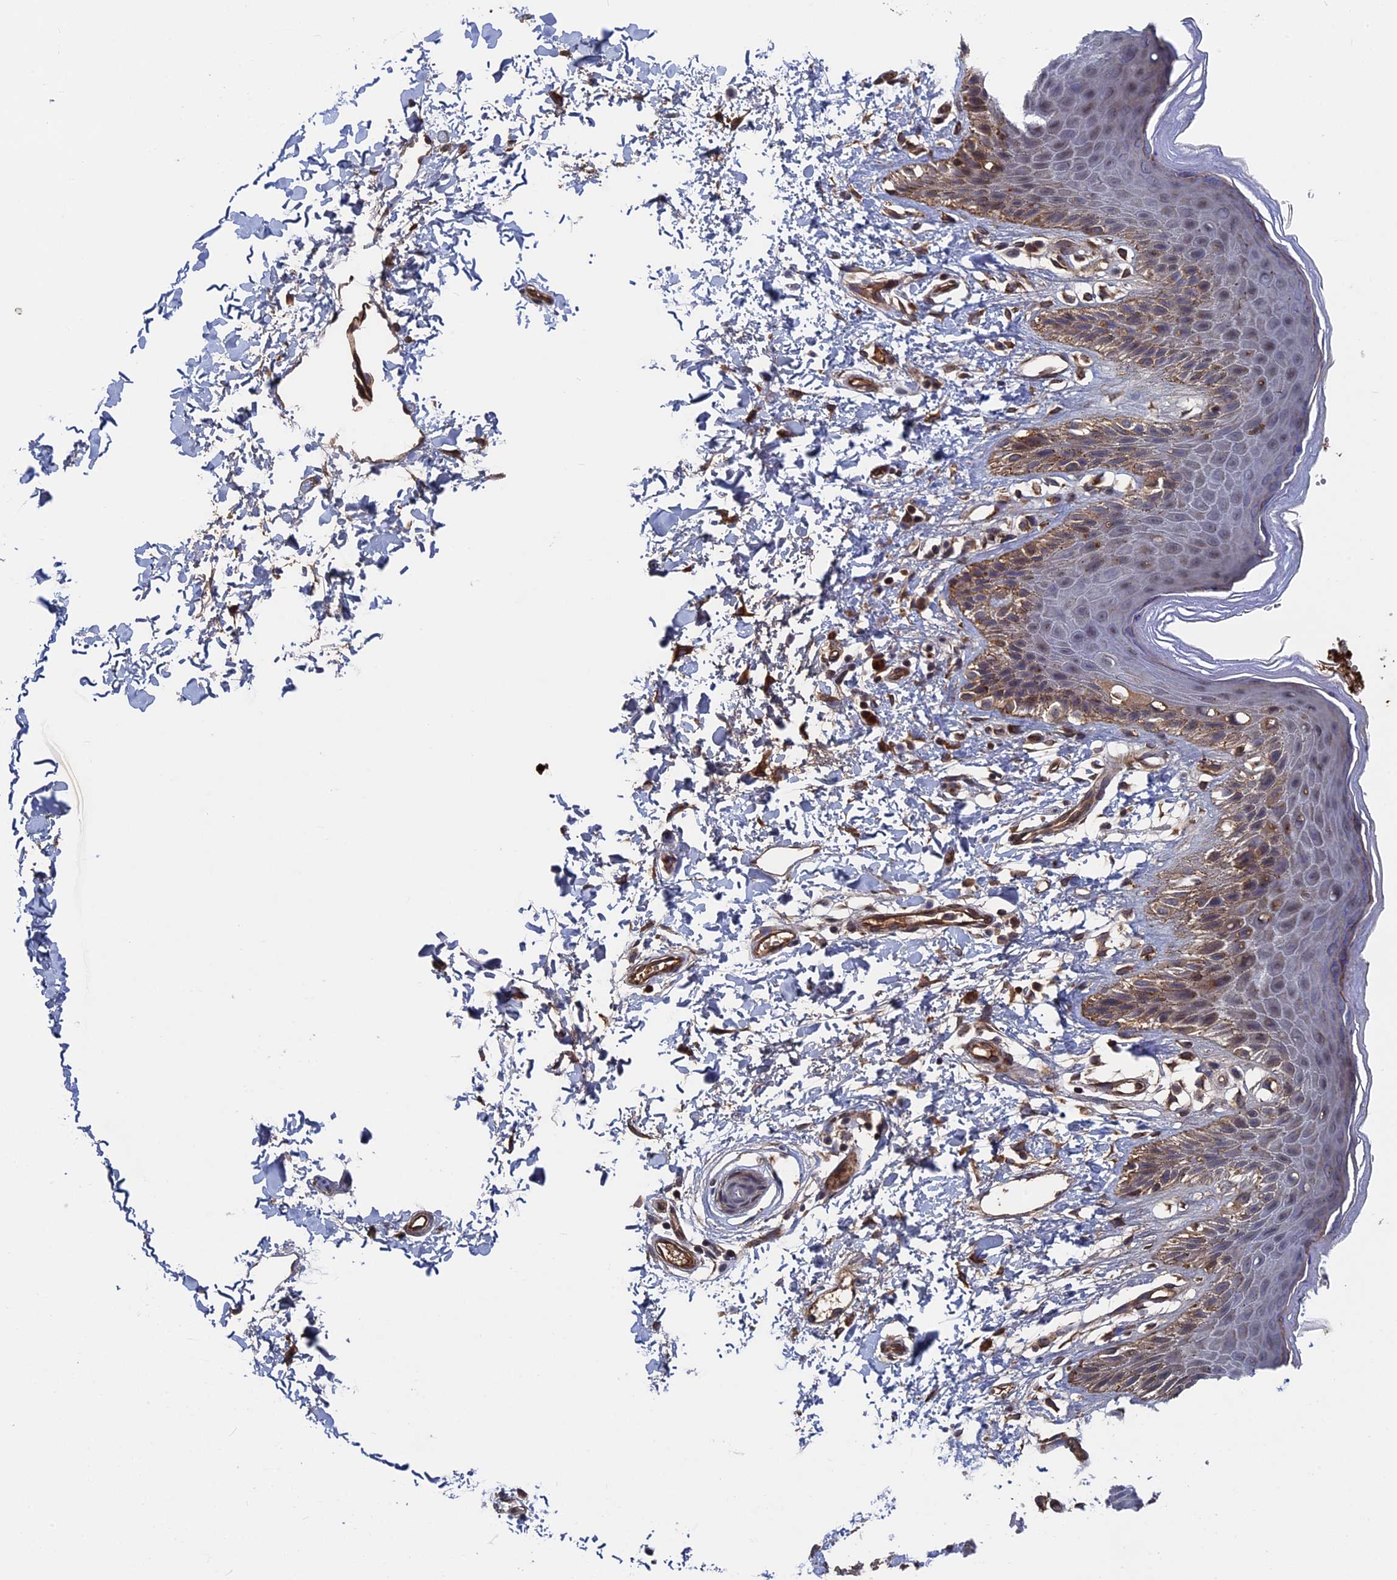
{"staining": {"intensity": "weak", "quantity": "25%-75%", "location": "cytoplasmic/membranous"}, "tissue": "skin", "cell_type": "Epidermal cells", "image_type": "normal", "snomed": [{"axis": "morphology", "description": "Normal tissue, NOS"}, {"axis": "topography", "description": "Anal"}], "caption": "Skin stained with DAB IHC reveals low levels of weak cytoplasmic/membranous expression in approximately 25%-75% of epidermal cells.", "gene": "RPUSD1", "patient": {"sex": "male", "age": 44}}